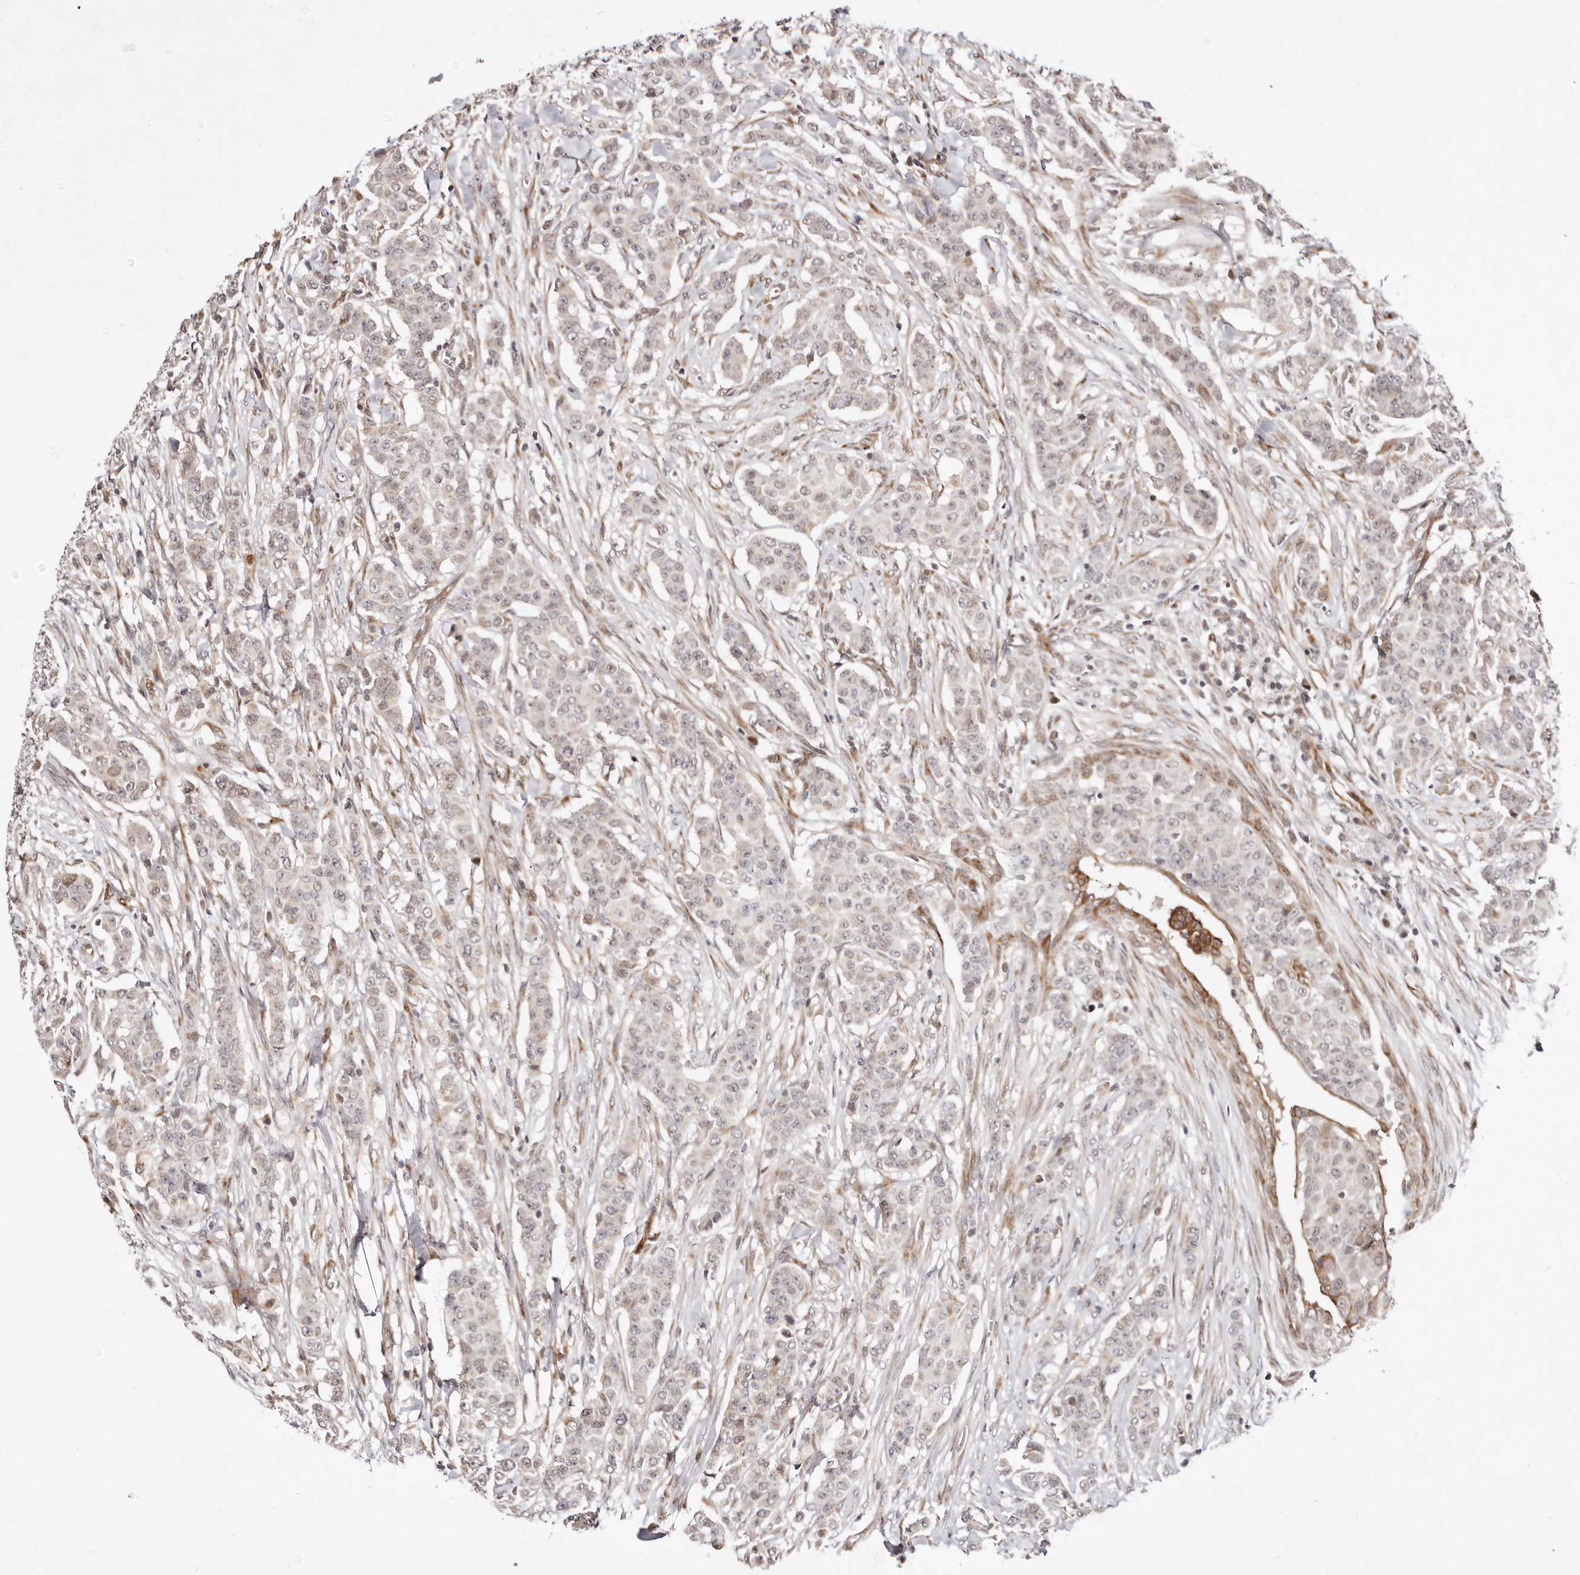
{"staining": {"intensity": "negative", "quantity": "none", "location": "none"}, "tissue": "breast cancer", "cell_type": "Tumor cells", "image_type": "cancer", "snomed": [{"axis": "morphology", "description": "Duct carcinoma"}, {"axis": "topography", "description": "Breast"}], "caption": "Tumor cells are negative for brown protein staining in breast cancer.", "gene": "BCL2L15", "patient": {"sex": "female", "age": 40}}